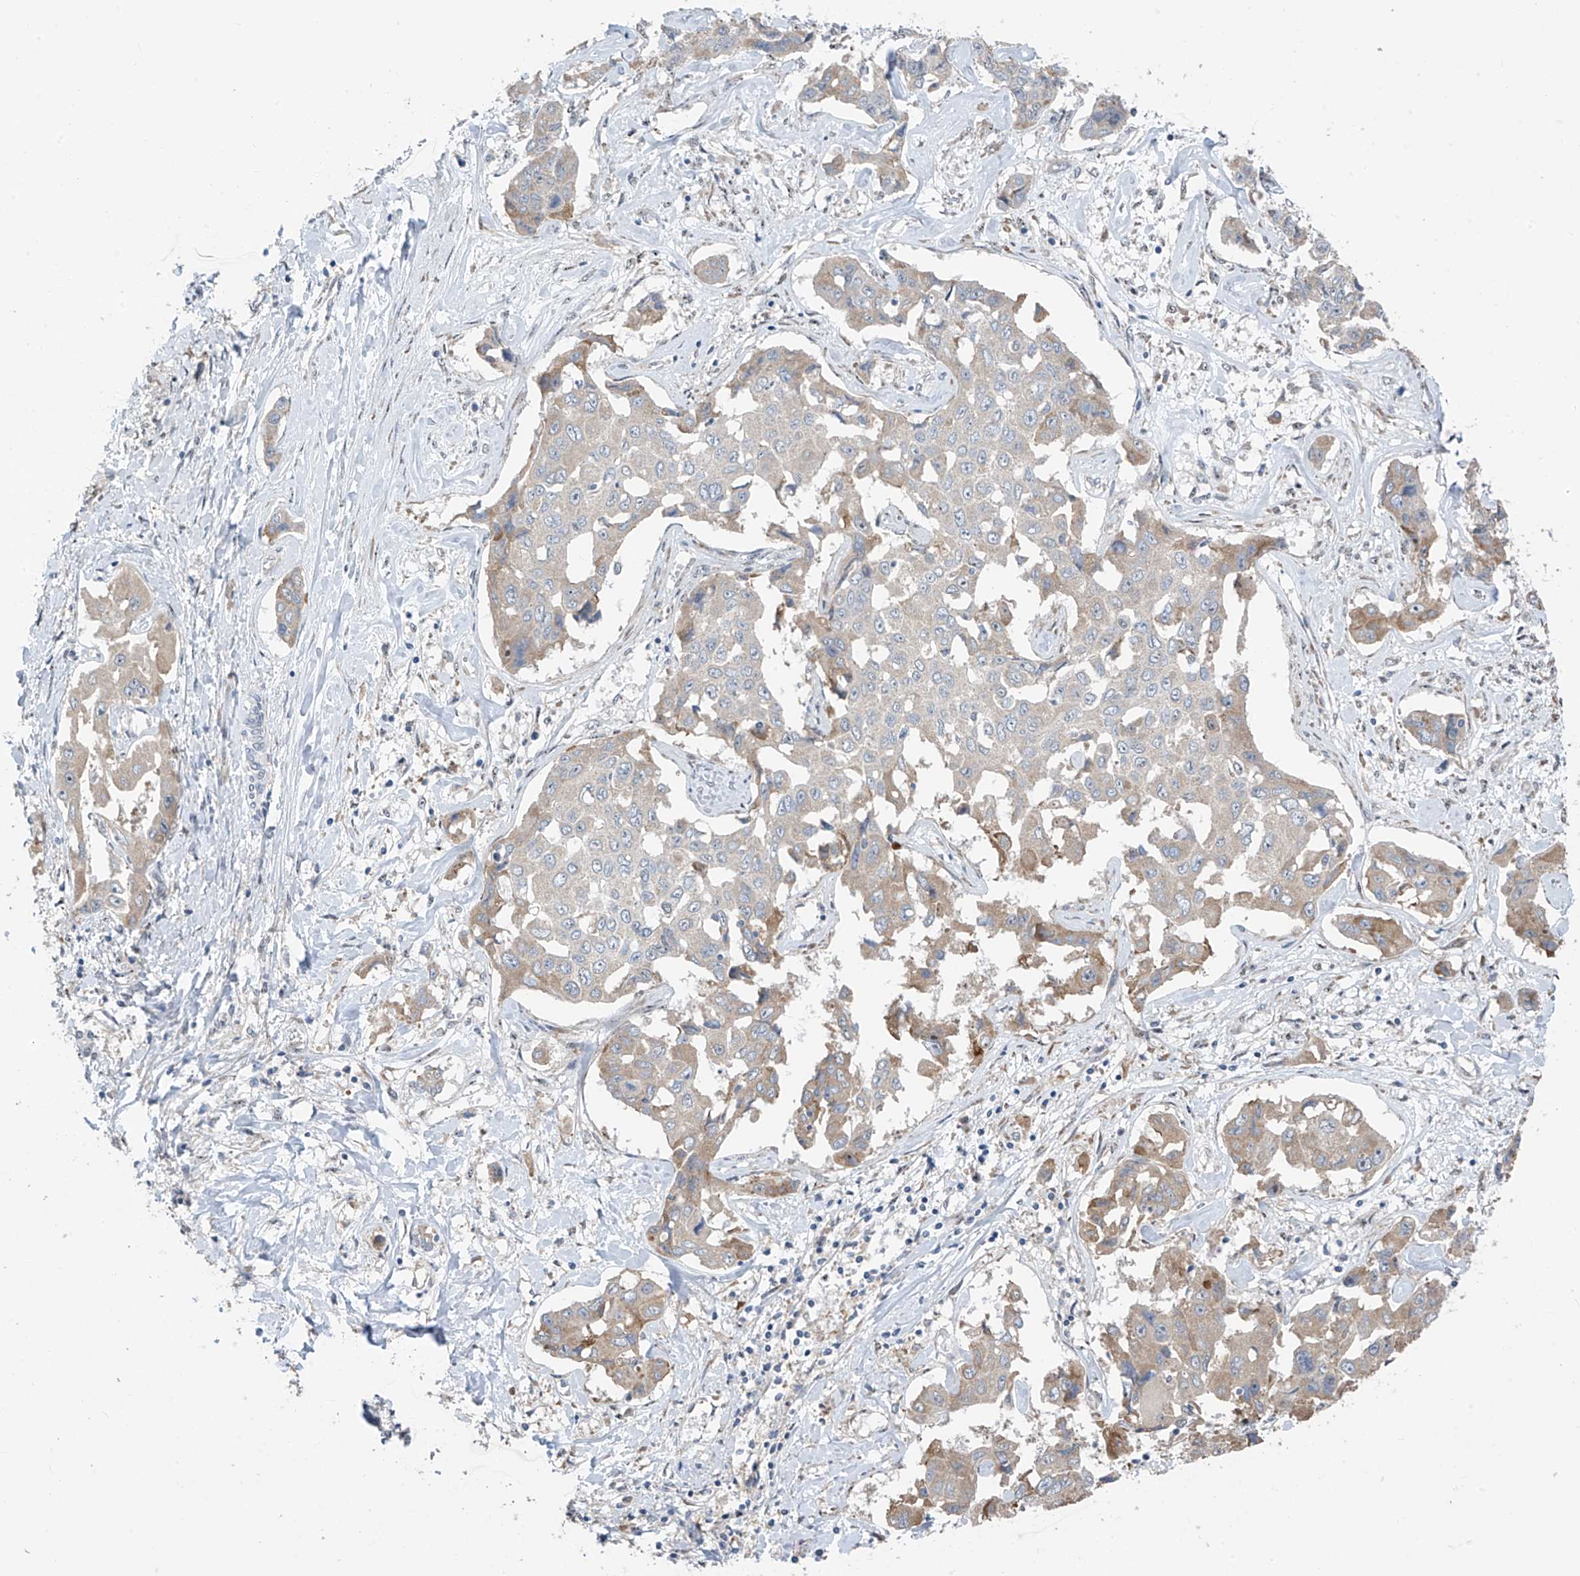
{"staining": {"intensity": "weak", "quantity": "25%-75%", "location": "cytoplasmic/membranous"}, "tissue": "liver cancer", "cell_type": "Tumor cells", "image_type": "cancer", "snomed": [{"axis": "morphology", "description": "Cholangiocarcinoma"}, {"axis": "topography", "description": "Liver"}], "caption": "A brown stain highlights weak cytoplasmic/membranous staining of a protein in liver cholangiocarcinoma tumor cells. The staining was performed using DAB (3,3'-diaminobenzidine), with brown indicating positive protein expression. Nuclei are stained blue with hematoxylin.", "gene": "RPL4", "patient": {"sex": "male", "age": 59}}